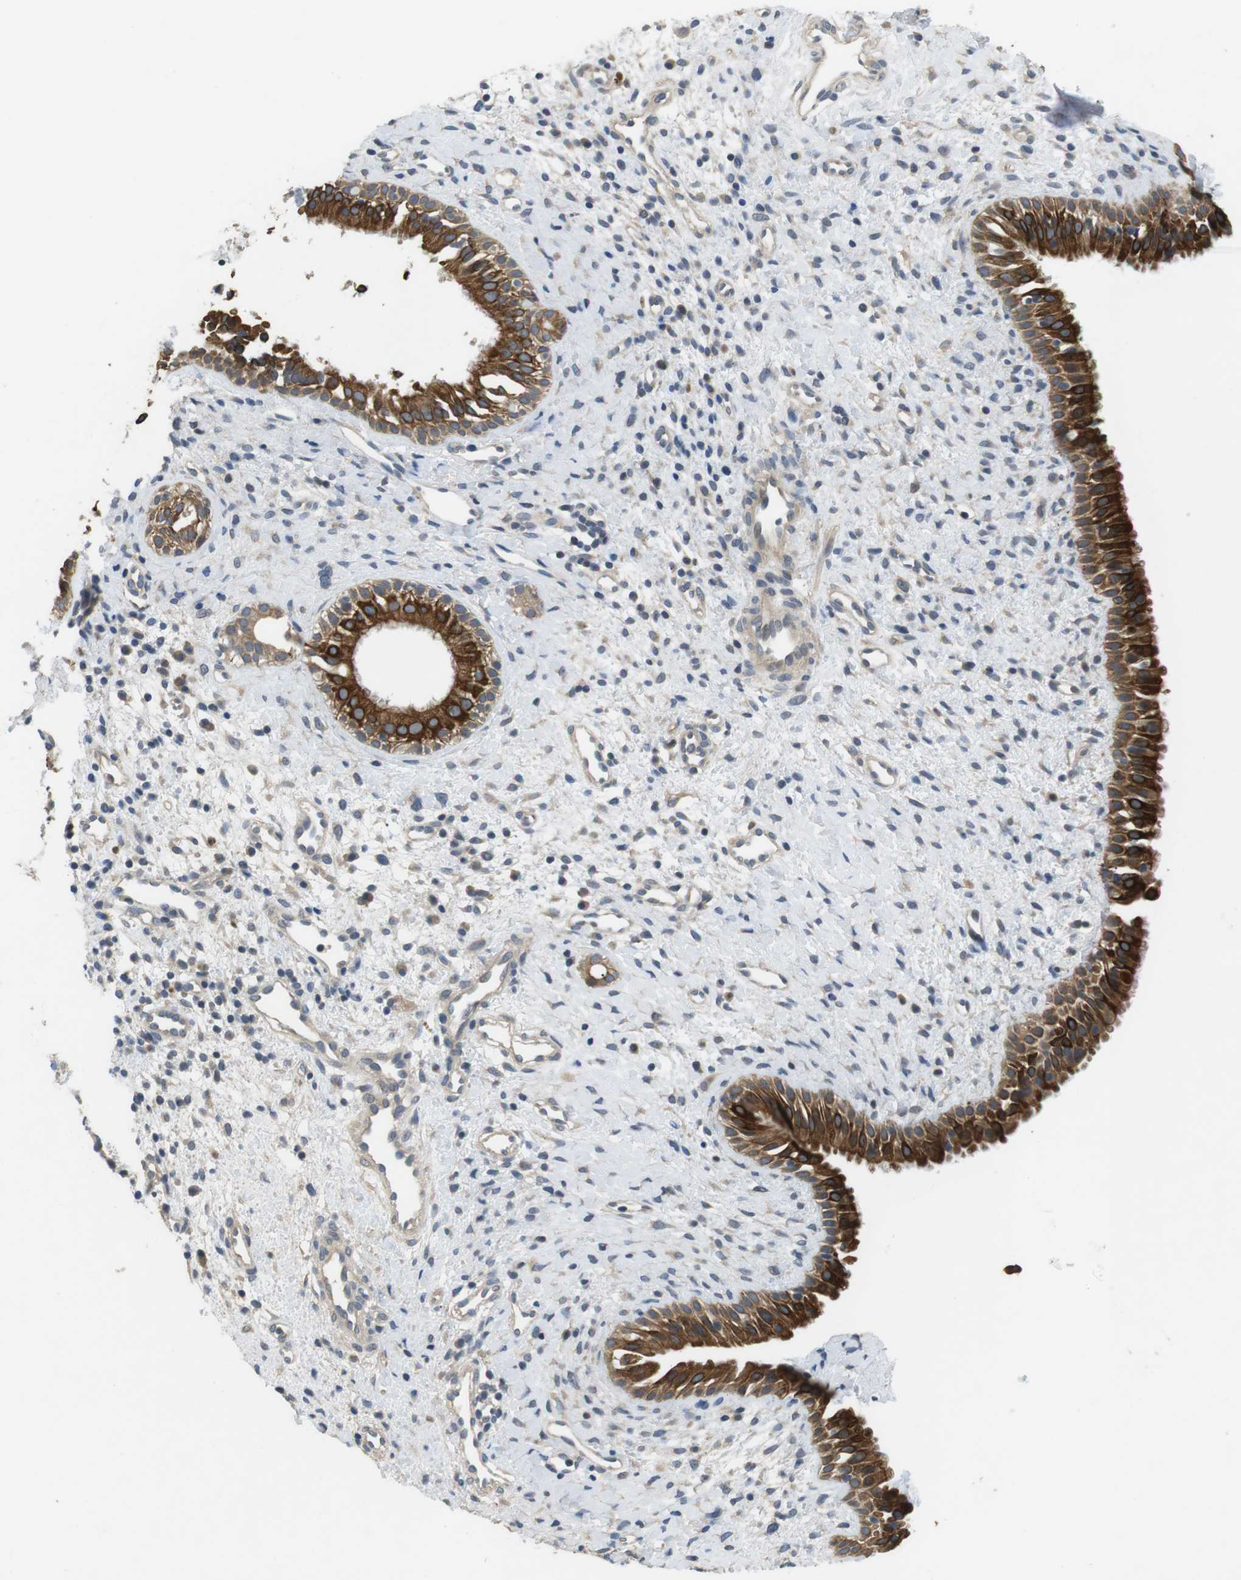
{"staining": {"intensity": "strong", "quantity": ">75%", "location": "cytoplasmic/membranous"}, "tissue": "nasopharynx", "cell_type": "Respiratory epithelial cells", "image_type": "normal", "snomed": [{"axis": "morphology", "description": "Normal tissue, NOS"}, {"axis": "topography", "description": "Nasopharynx"}], "caption": "Protein positivity by IHC exhibits strong cytoplasmic/membranous staining in approximately >75% of respiratory epithelial cells in benign nasopharynx.", "gene": "ADGRL3", "patient": {"sex": "male", "age": 22}}